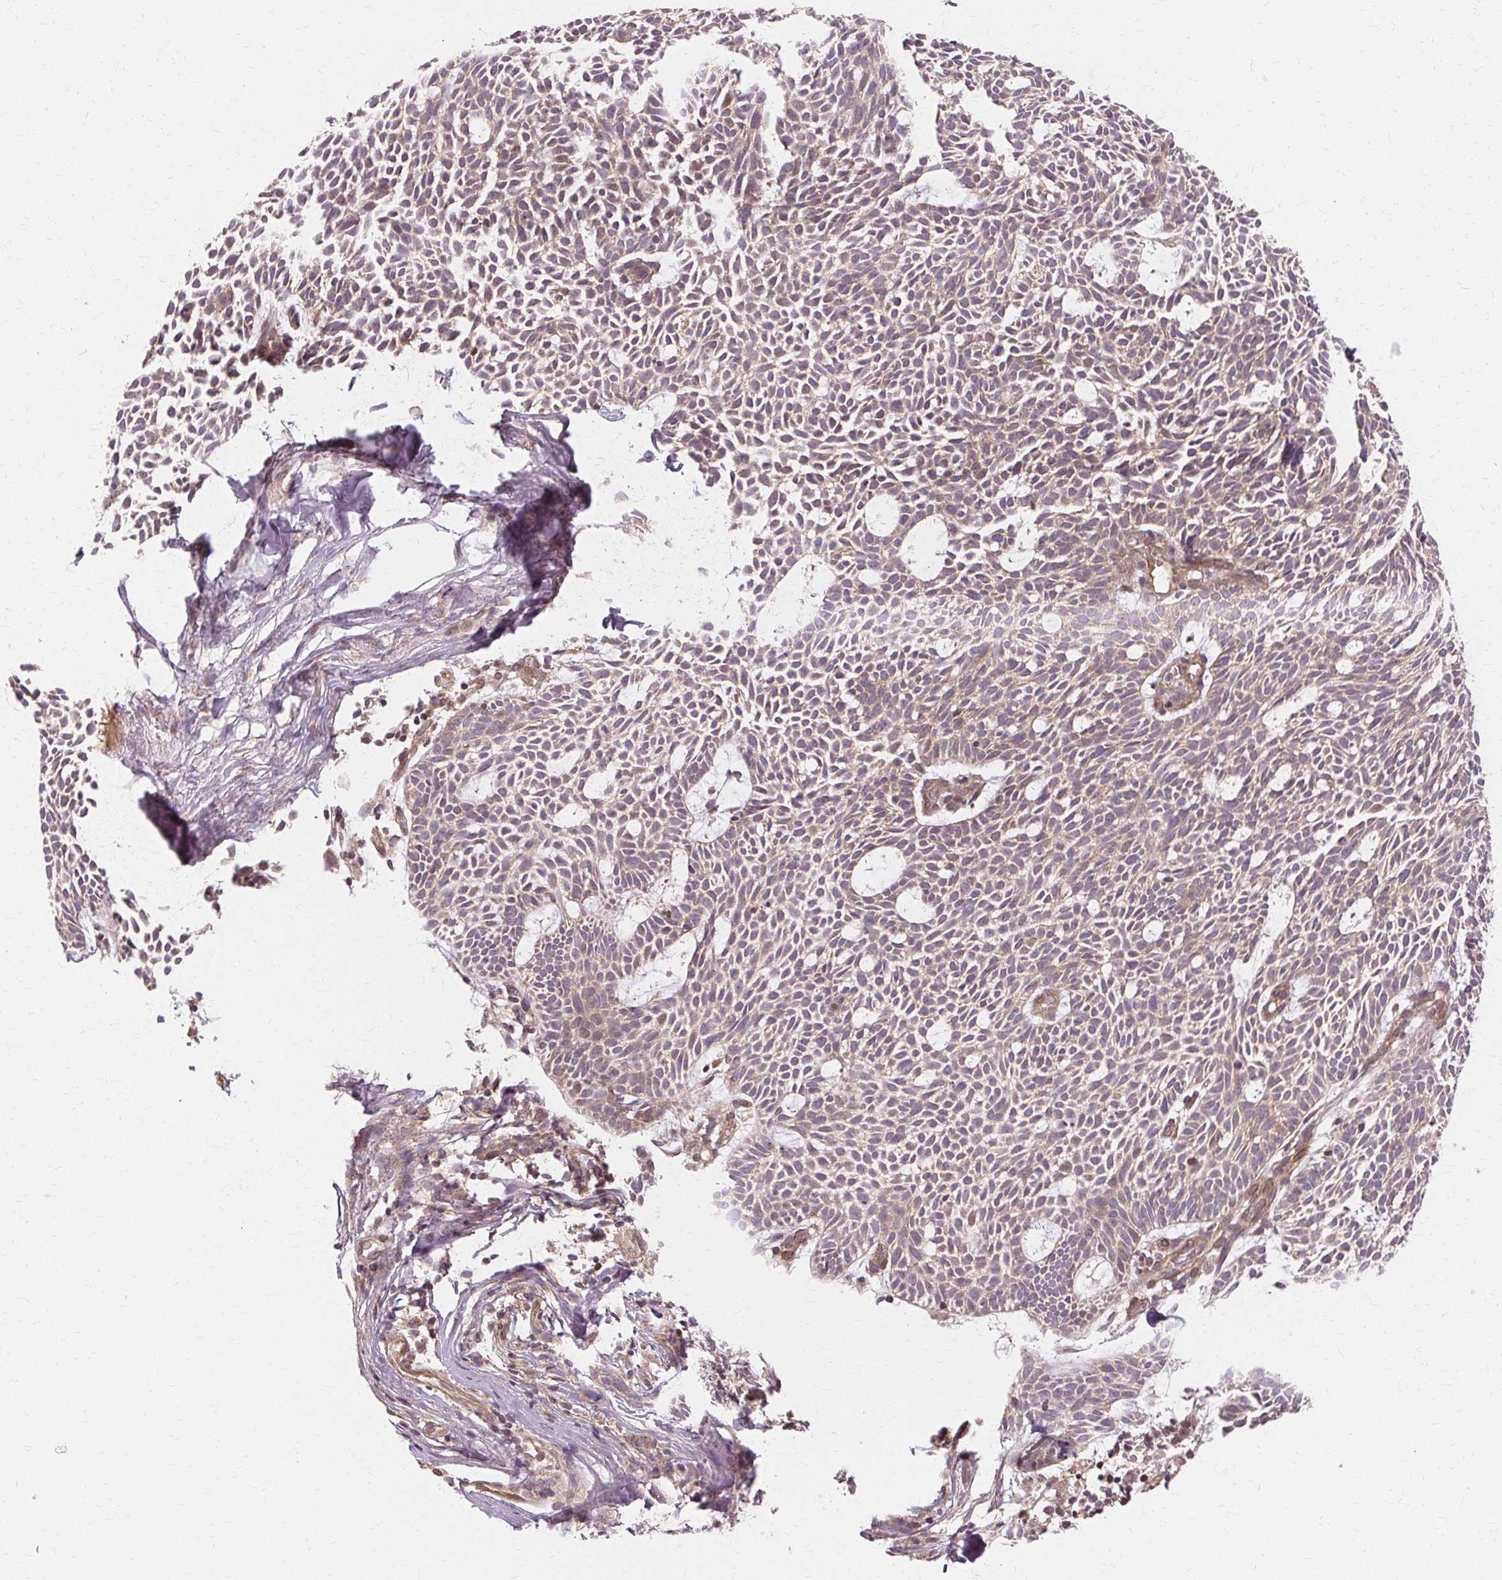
{"staining": {"intensity": "weak", "quantity": "25%-75%", "location": "cytoplasmic/membranous"}, "tissue": "skin cancer", "cell_type": "Tumor cells", "image_type": "cancer", "snomed": [{"axis": "morphology", "description": "Basal cell carcinoma"}, {"axis": "topography", "description": "Skin"}], "caption": "Protein positivity by immunohistochemistry (IHC) shows weak cytoplasmic/membranous expression in about 25%-75% of tumor cells in skin basal cell carcinoma.", "gene": "USP8", "patient": {"sex": "male", "age": 83}}